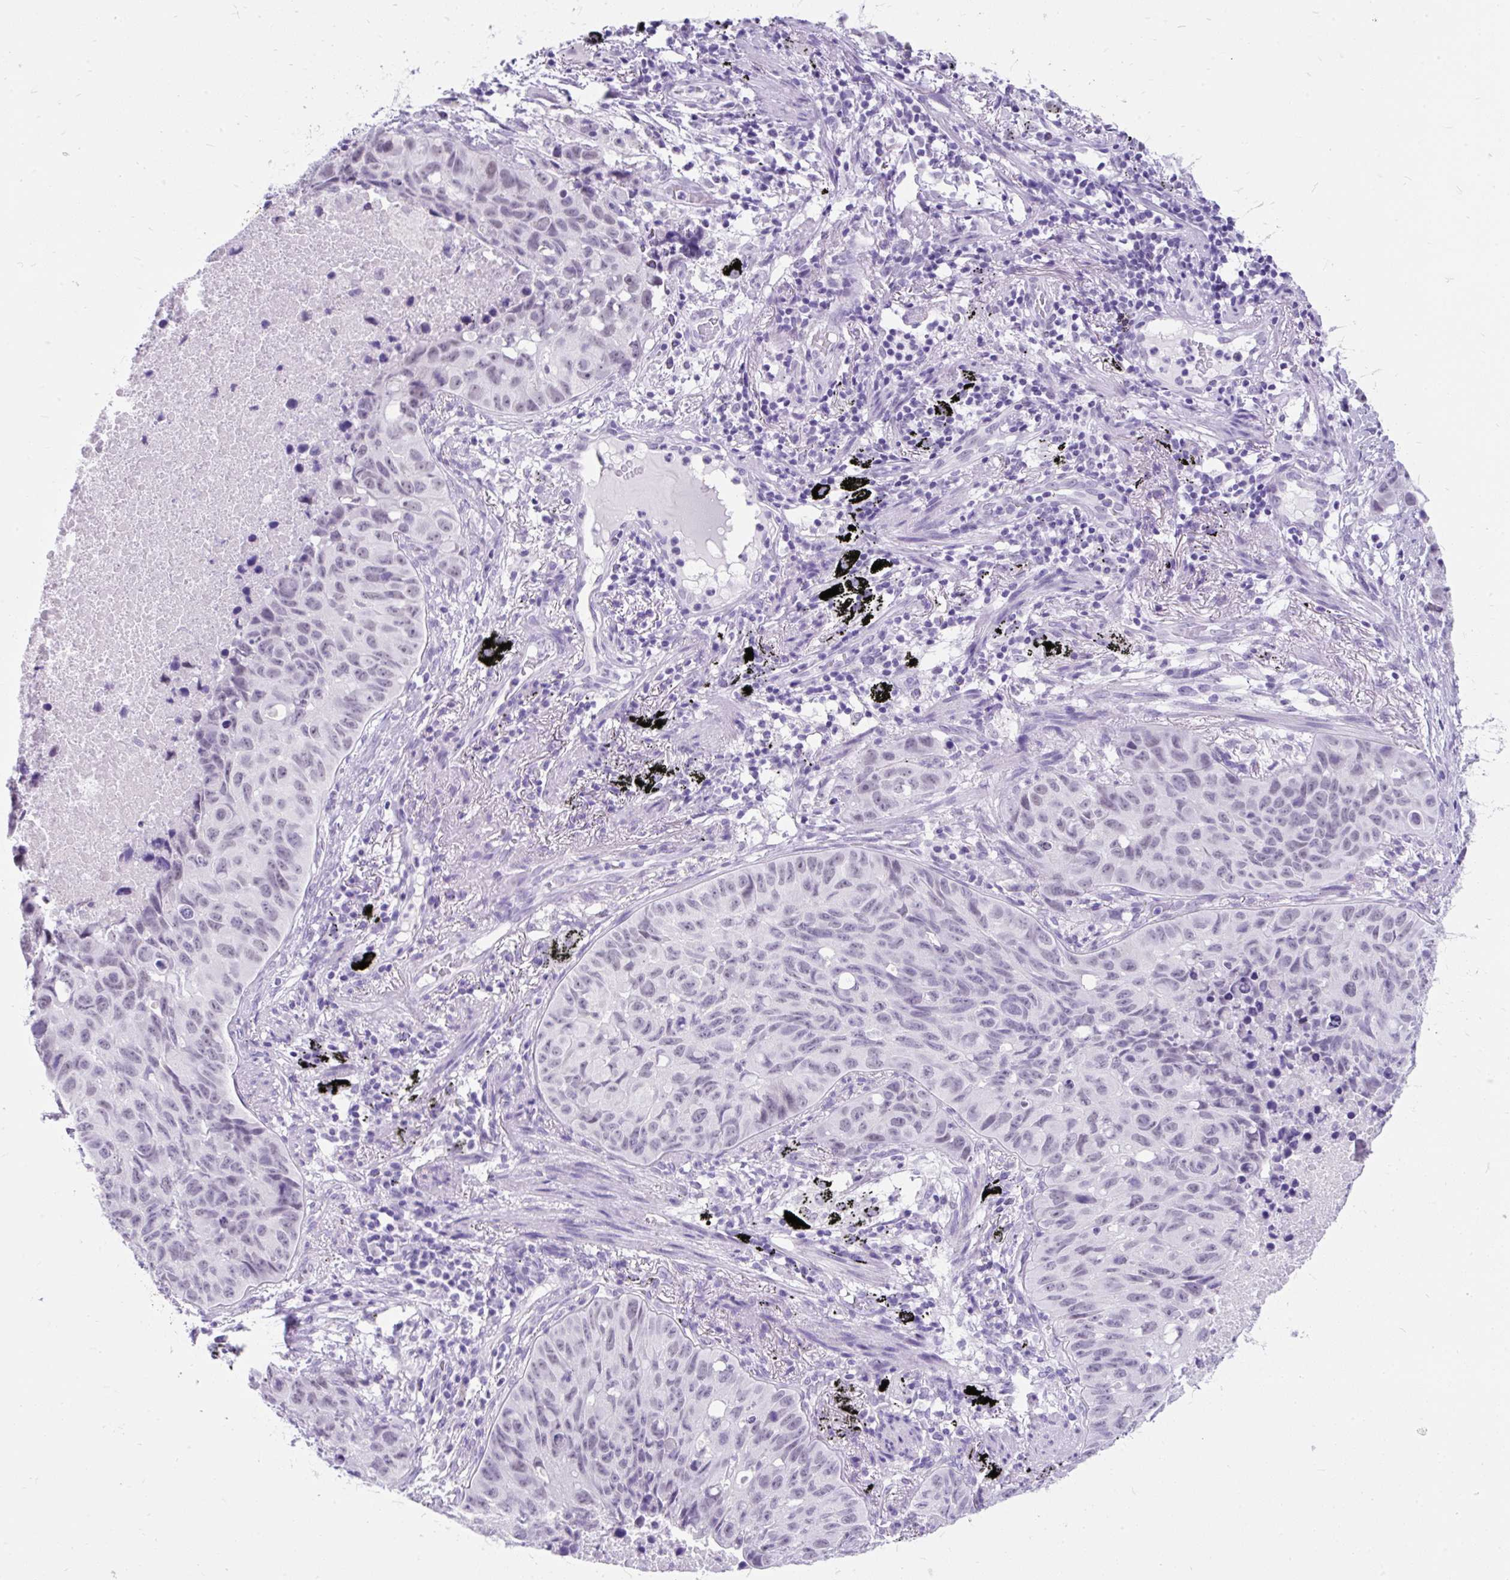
{"staining": {"intensity": "negative", "quantity": "none", "location": "none"}, "tissue": "lung cancer", "cell_type": "Tumor cells", "image_type": "cancer", "snomed": [{"axis": "morphology", "description": "Squamous cell carcinoma, NOS"}, {"axis": "topography", "description": "Lung"}], "caption": "An IHC histopathology image of squamous cell carcinoma (lung) is shown. There is no staining in tumor cells of squamous cell carcinoma (lung). (IHC, brightfield microscopy, high magnification).", "gene": "SCGB1A1", "patient": {"sex": "male", "age": 60}}